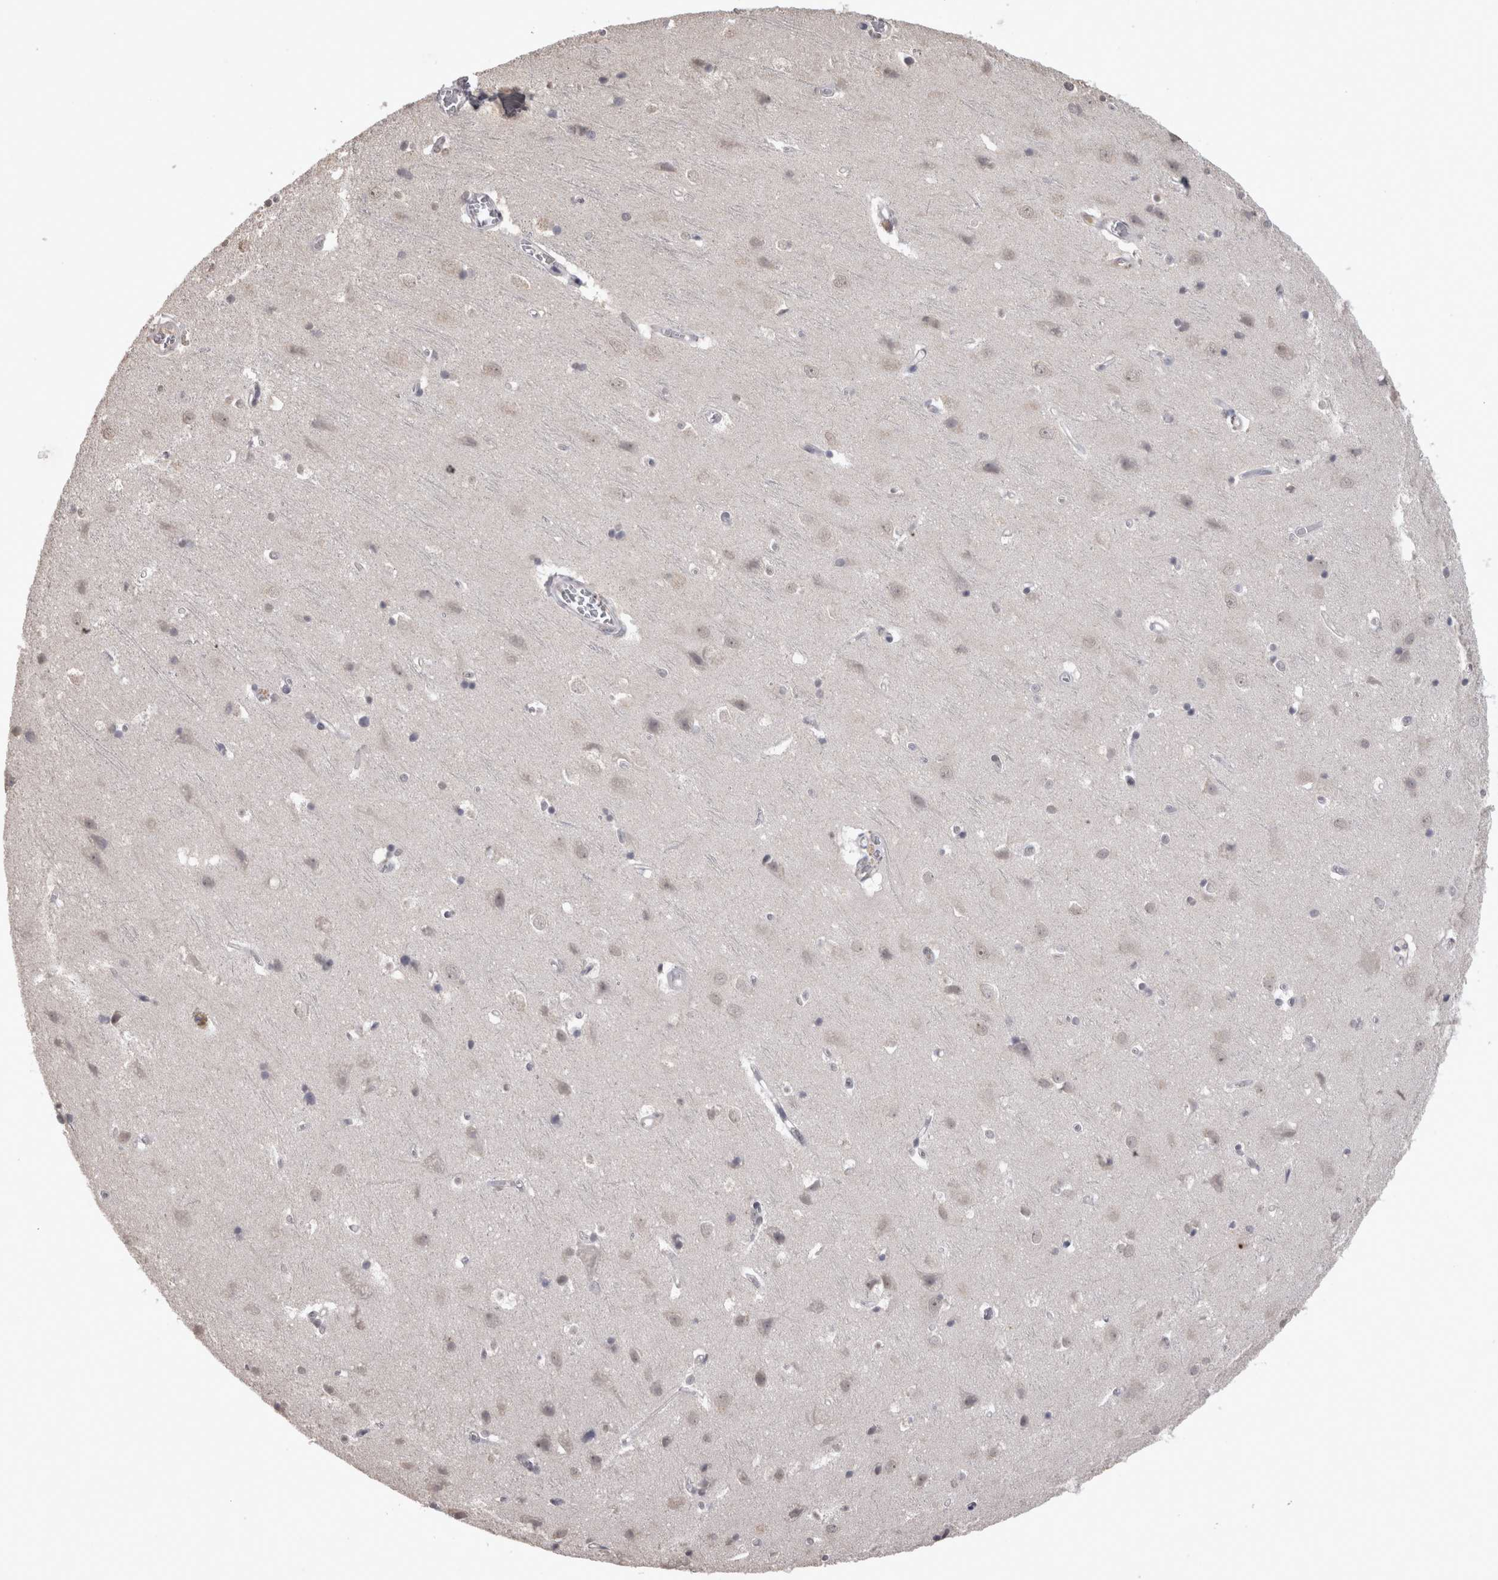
{"staining": {"intensity": "negative", "quantity": "none", "location": "none"}, "tissue": "cerebral cortex", "cell_type": "Endothelial cells", "image_type": "normal", "snomed": [{"axis": "morphology", "description": "Normal tissue, NOS"}, {"axis": "topography", "description": "Cerebral cortex"}], "caption": "A high-resolution photomicrograph shows IHC staining of normal cerebral cortex, which displays no significant positivity in endothelial cells.", "gene": "LAX1", "patient": {"sex": "male", "age": 54}}